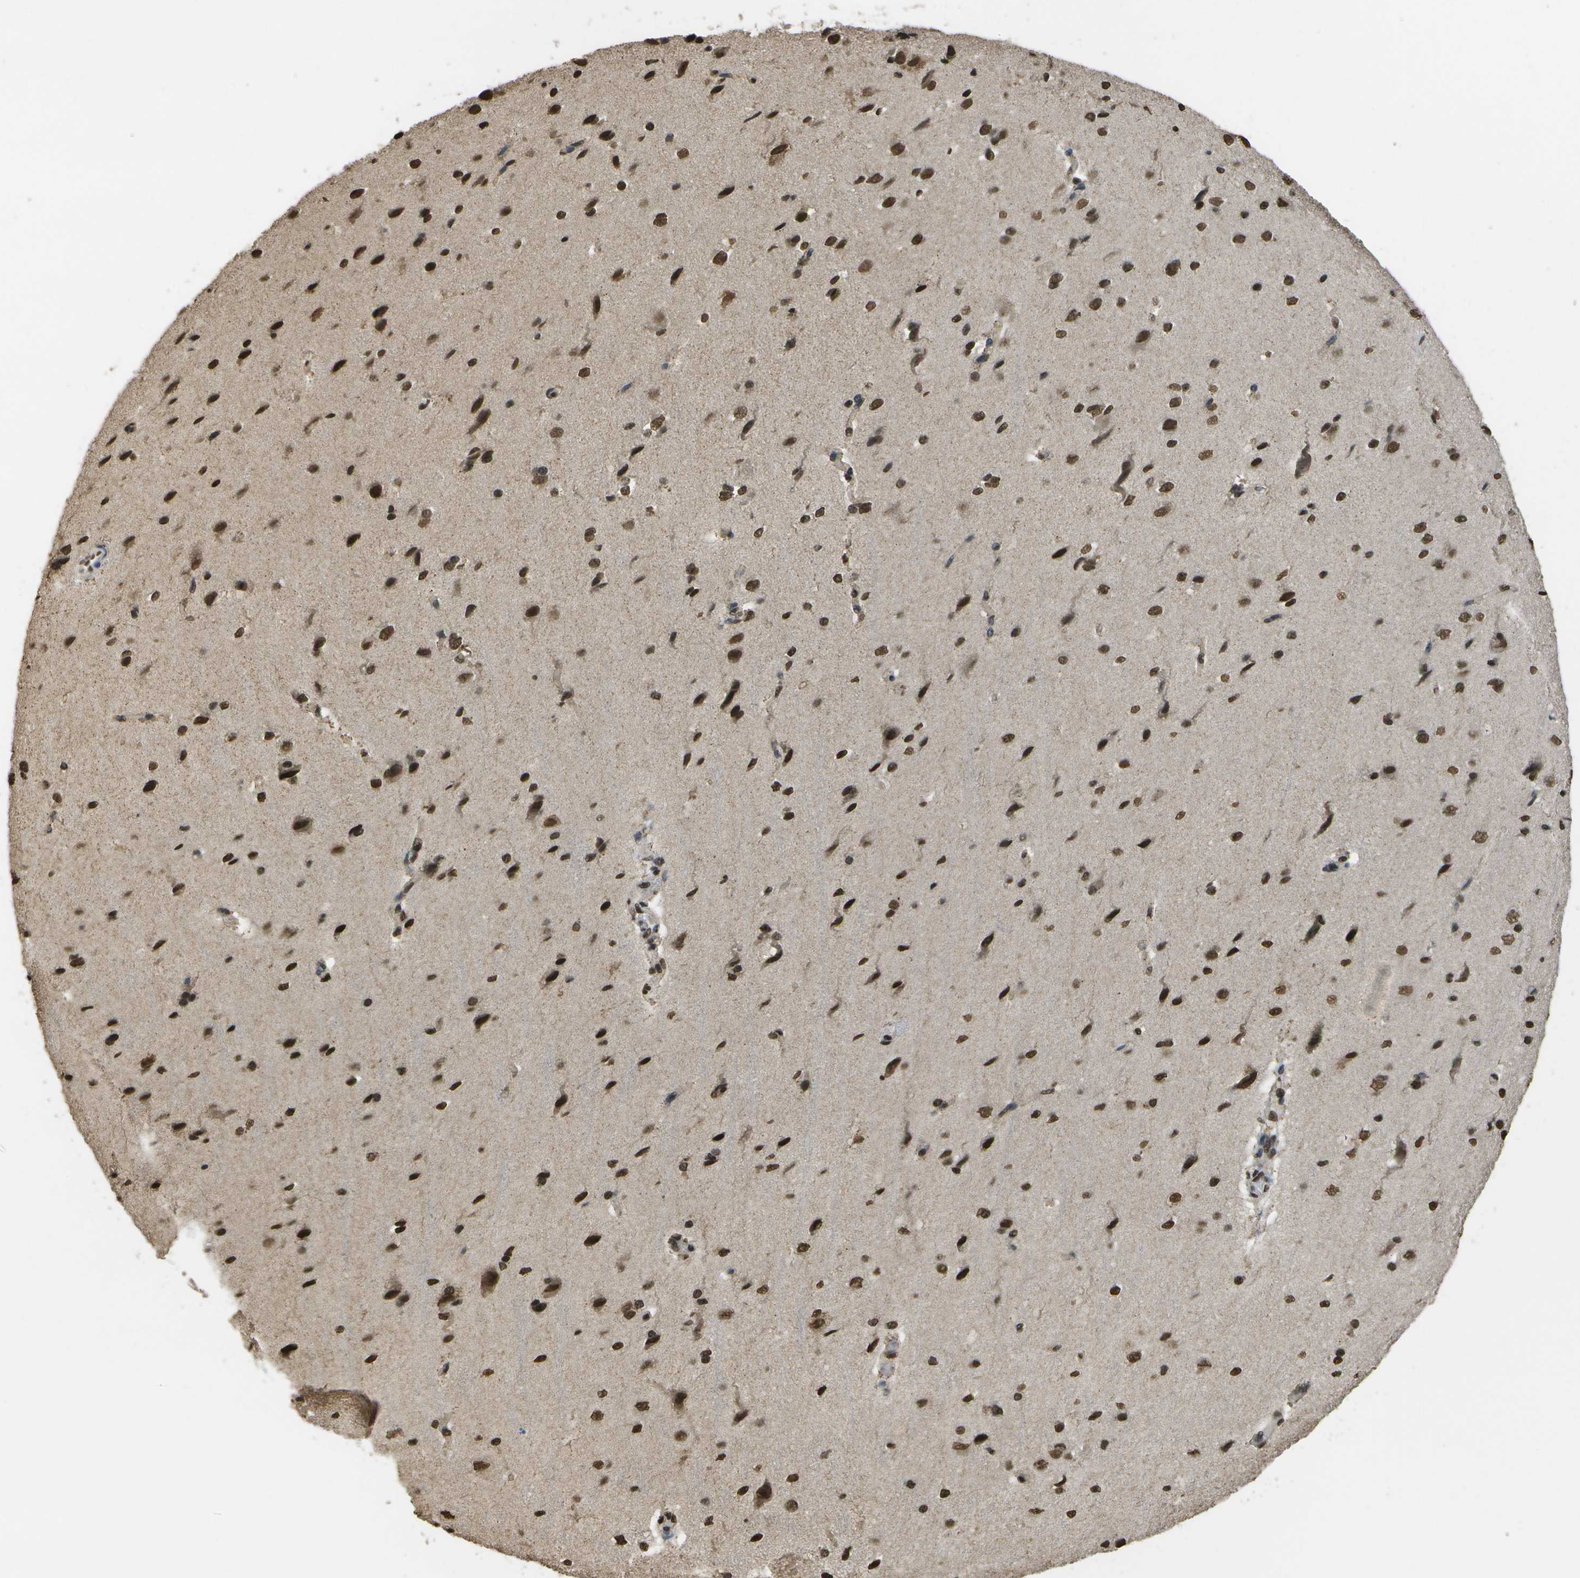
{"staining": {"intensity": "strong", "quantity": ">75%", "location": "nuclear"}, "tissue": "cerebral cortex", "cell_type": "Endothelial cells", "image_type": "normal", "snomed": [{"axis": "morphology", "description": "Normal tissue, NOS"}, {"axis": "morphology", "description": "Developmental malformation"}, {"axis": "topography", "description": "Cerebral cortex"}], "caption": "DAB immunohistochemical staining of normal human cerebral cortex shows strong nuclear protein expression in approximately >75% of endothelial cells.", "gene": "SPEN", "patient": {"sex": "female", "age": 30}}